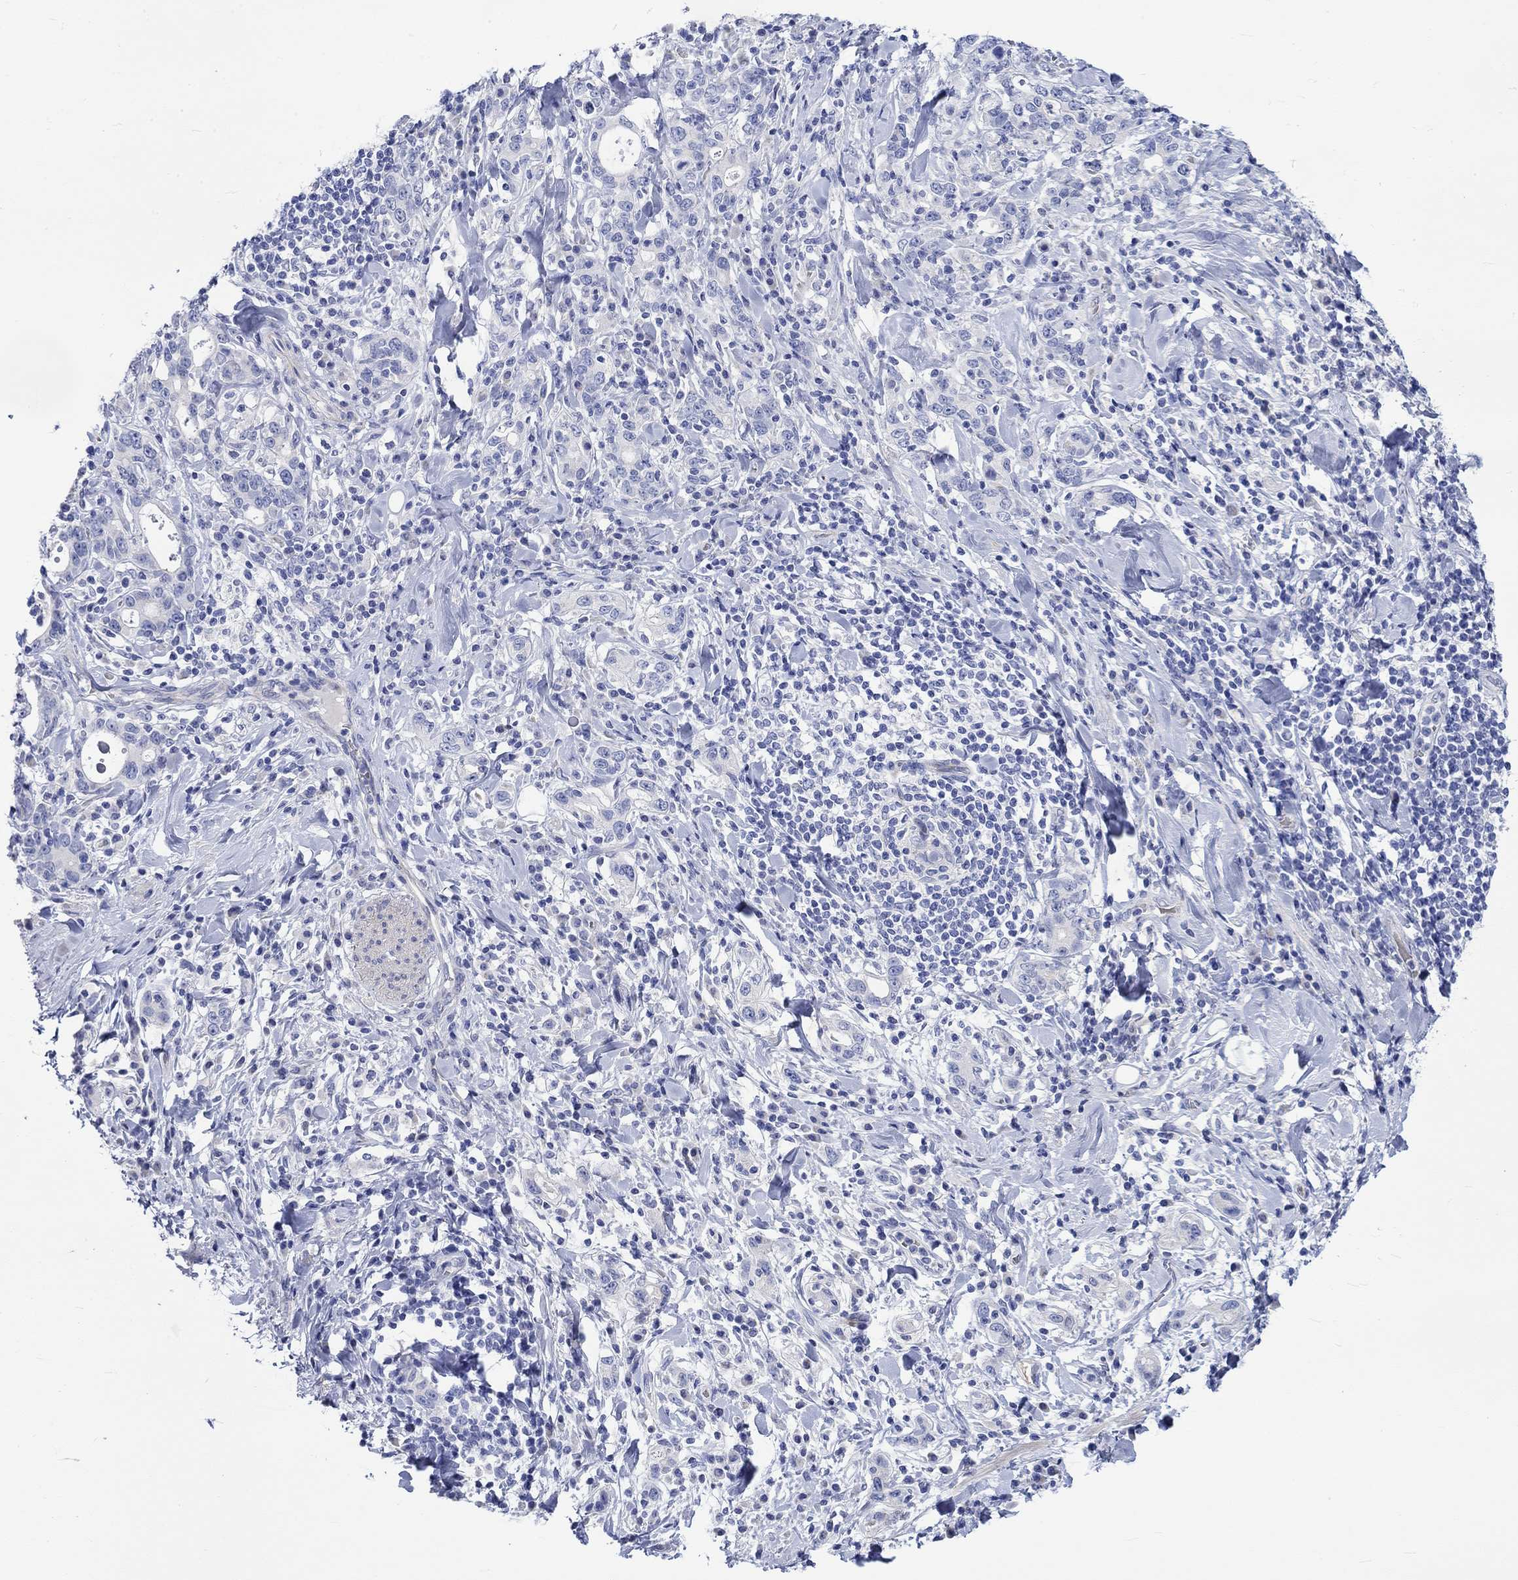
{"staining": {"intensity": "negative", "quantity": "none", "location": "none"}, "tissue": "stomach cancer", "cell_type": "Tumor cells", "image_type": "cancer", "snomed": [{"axis": "morphology", "description": "Adenocarcinoma, NOS"}, {"axis": "topography", "description": "Stomach"}], "caption": "Immunohistochemistry histopathology image of human stomach adenocarcinoma stained for a protein (brown), which displays no positivity in tumor cells.", "gene": "NRIP3", "patient": {"sex": "male", "age": 79}}